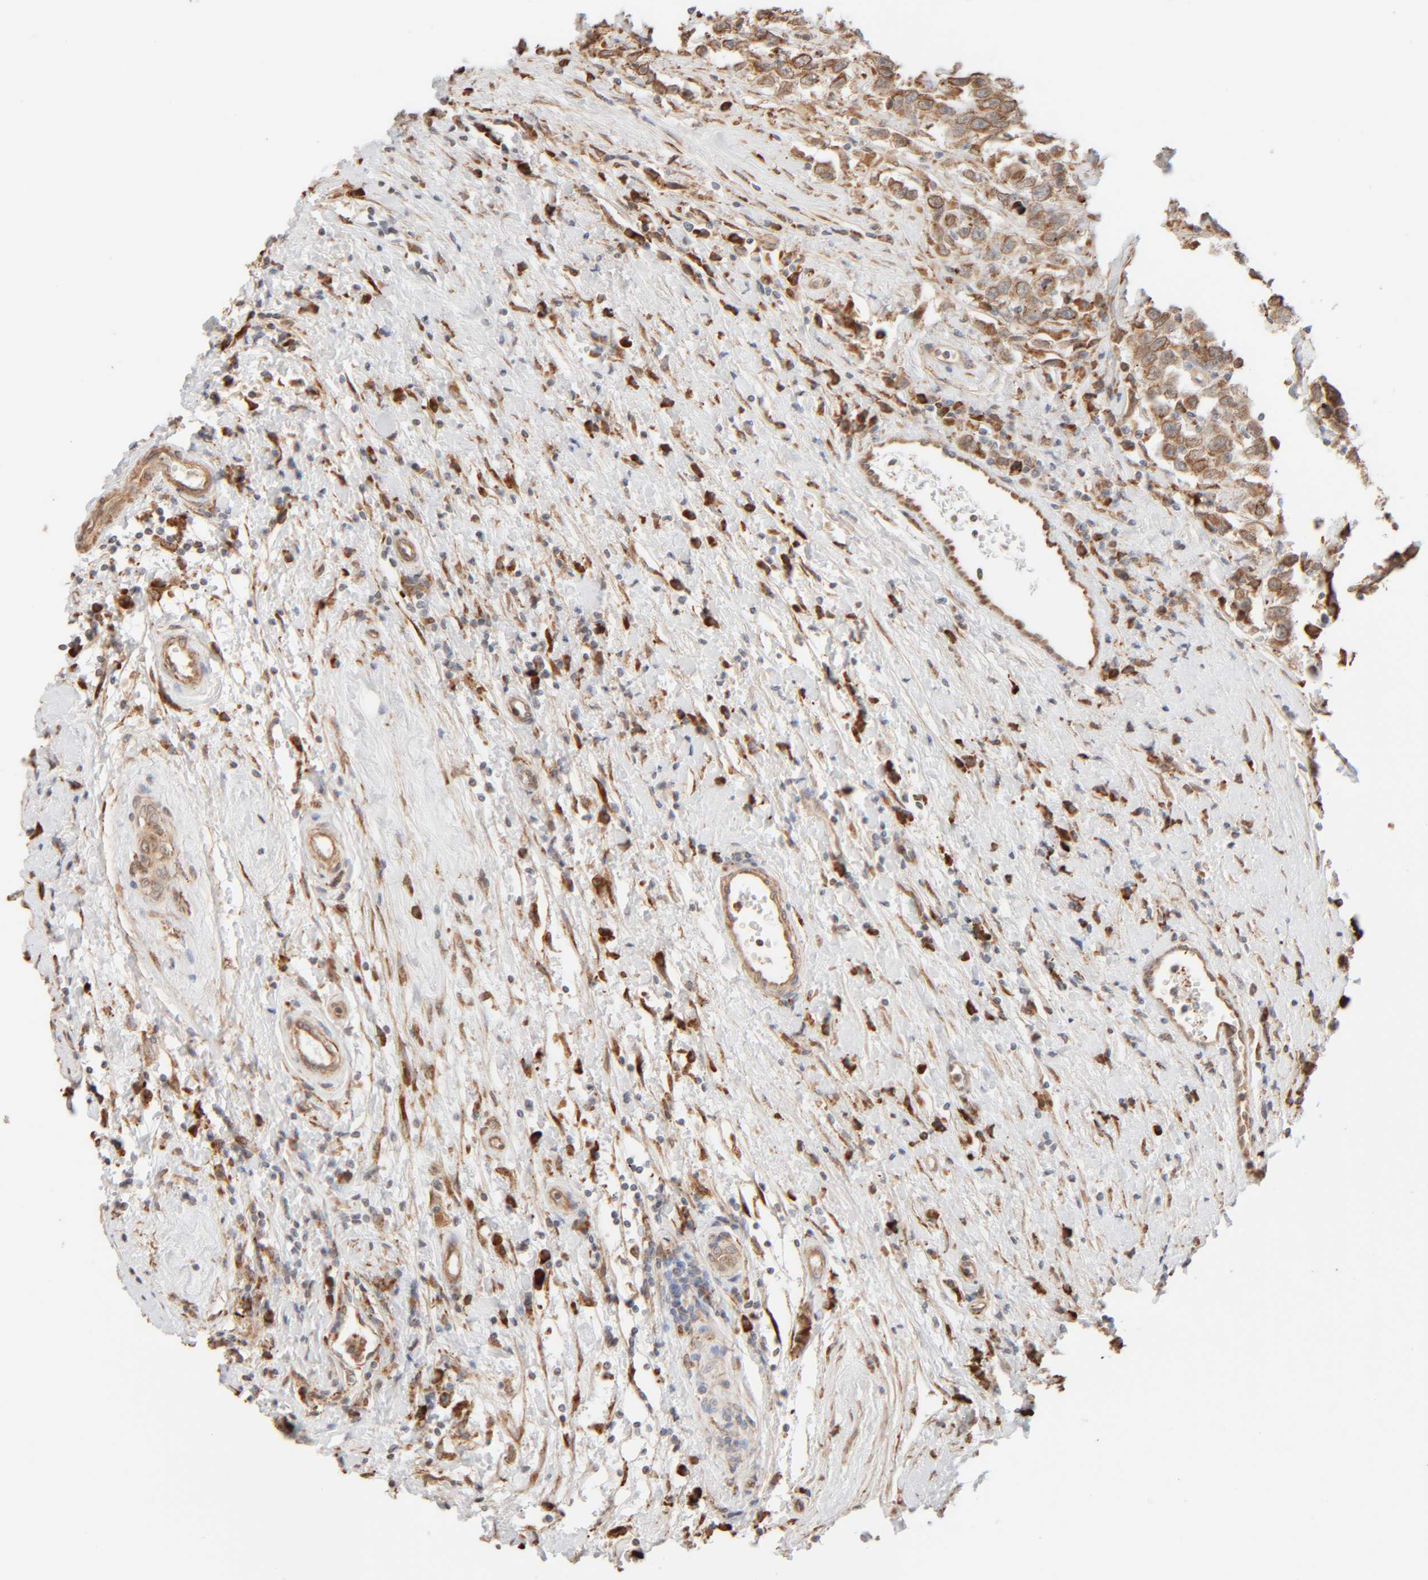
{"staining": {"intensity": "moderate", "quantity": ">75%", "location": "cytoplasmic/membranous"}, "tissue": "testis cancer", "cell_type": "Tumor cells", "image_type": "cancer", "snomed": [{"axis": "morphology", "description": "Seminoma, NOS"}, {"axis": "topography", "description": "Testis"}], "caption": "Protein expression analysis of human seminoma (testis) reveals moderate cytoplasmic/membranous positivity in about >75% of tumor cells.", "gene": "INTS1", "patient": {"sex": "male", "age": 41}}